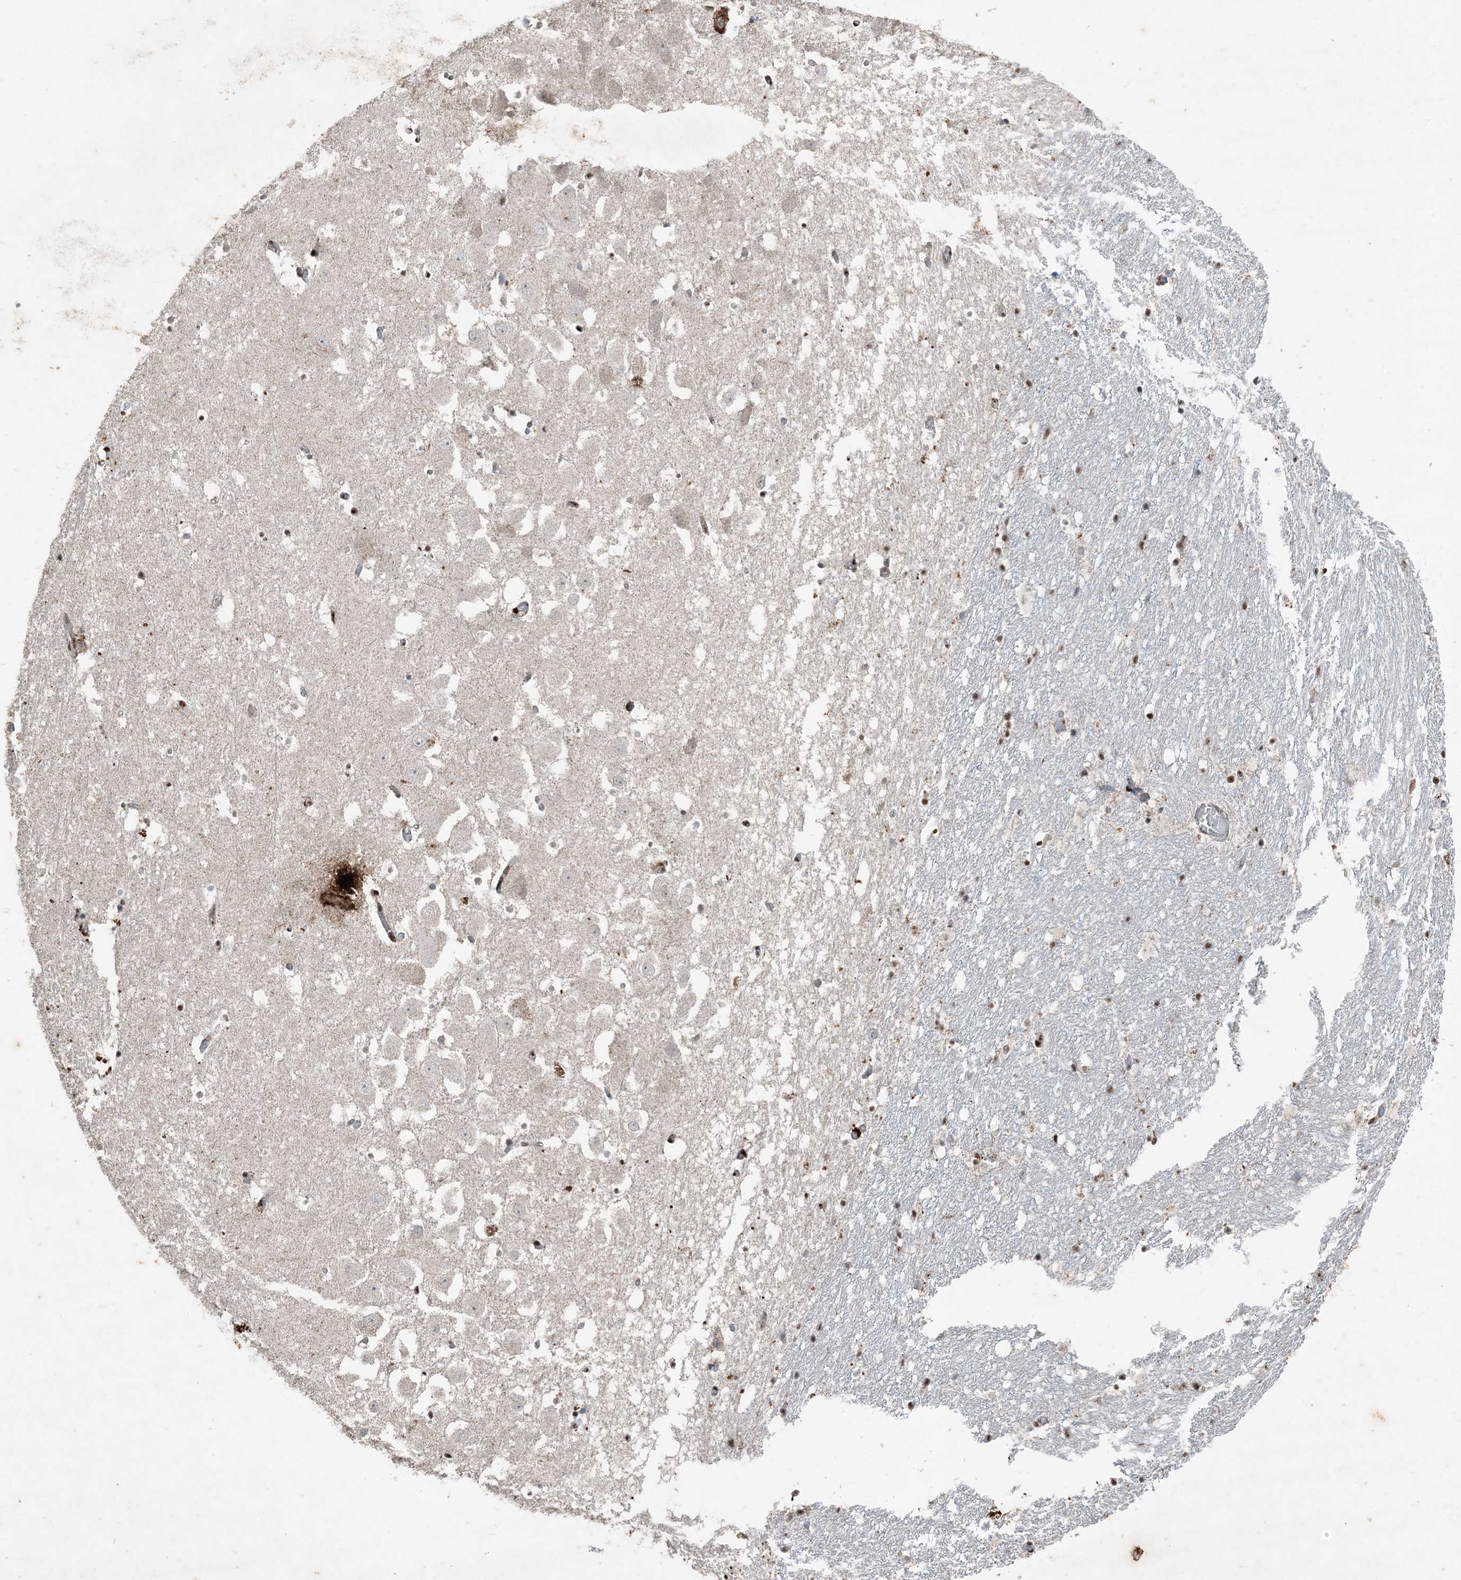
{"staining": {"intensity": "moderate", "quantity": "<25%", "location": "nuclear"}, "tissue": "hippocampus", "cell_type": "Glial cells", "image_type": "normal", "snomed": [{"axis": "morphology", "description": "Normal tissue, NOS"}, {"axis": "topography", "description": "Hippocampus"}], "caption": "Benign hippocampus was stained to show a protein in brown. There is low levels of moderate nuclear positivity in approximately <25% of glial cells. (IHC, brightfield microscopy, high magnification).", "gene": "TADA2B", "patient": {"sex": "female", "age": 52}}